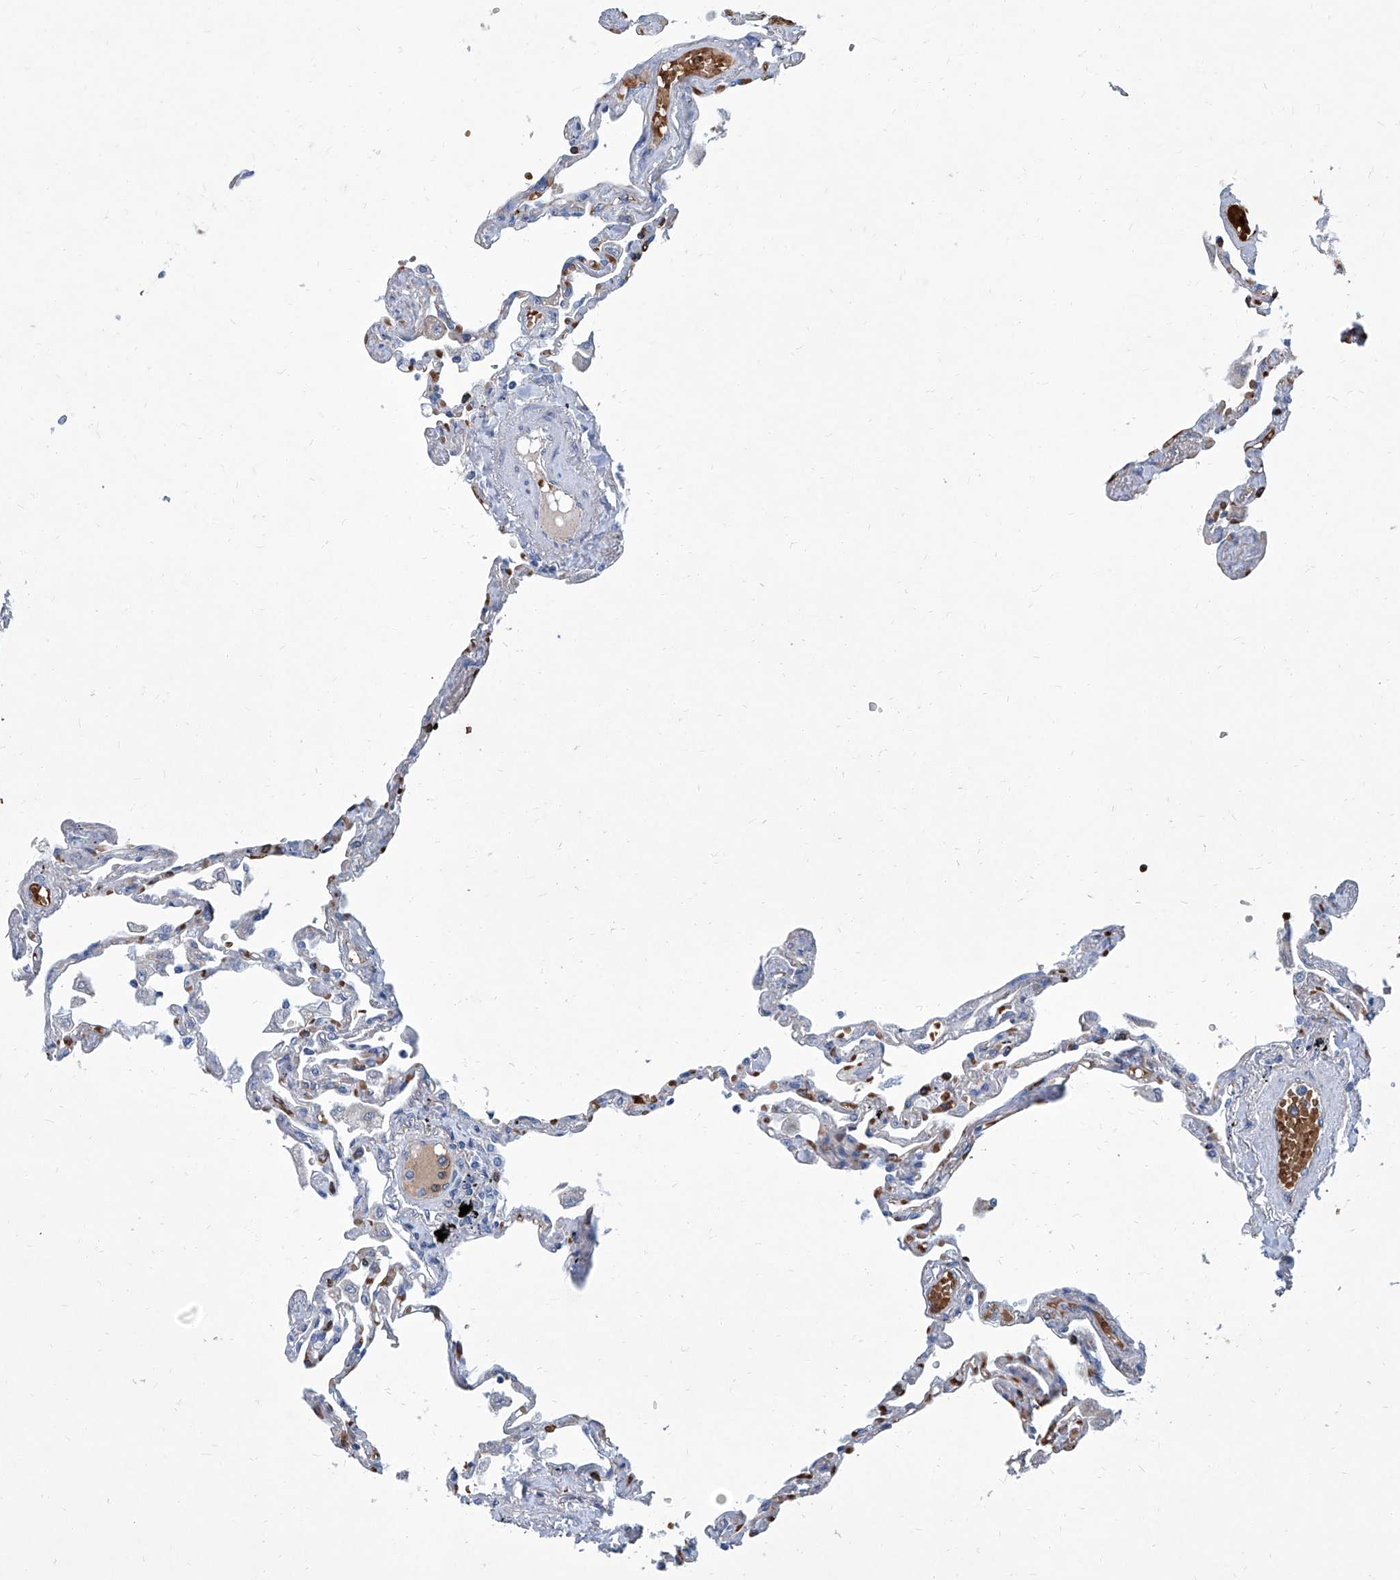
{"staining": {"intensity": "negative", "quantity": "none", "location": "none"}, "tissue": "lung", "cell_type": "Alveolar cells", "image_type": "normal", "snomed": [{"axis": "morphology", "description": "Normal tissue, NOS"}, {"axis": "topography", "description": "Lung"}], "caption": "The photomicrograph shows no staining of alveolar cells in benign lung.", "gene": "FPR2", "patient": {"sex": "female", "age": 67}}